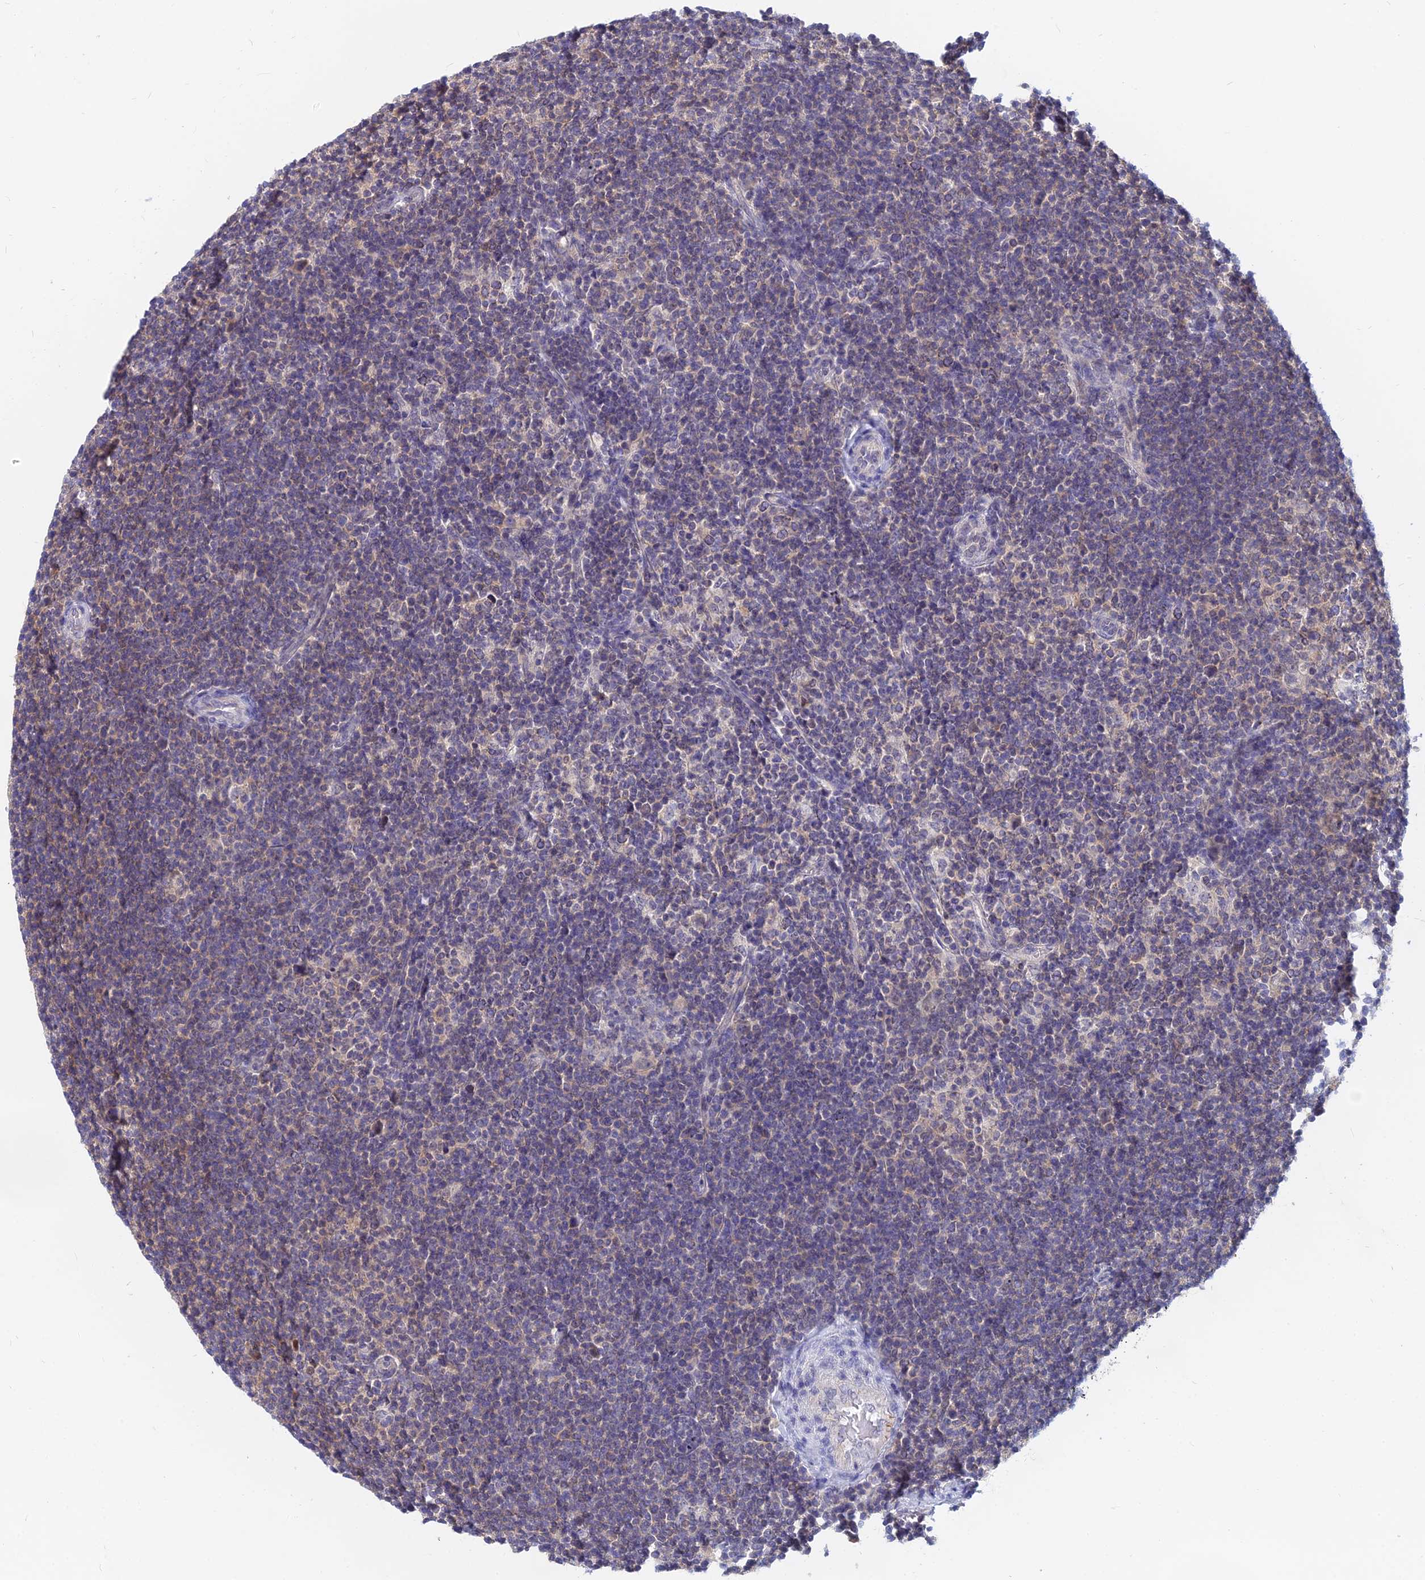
{"staining": {"intensity": "negative", "quantity": "none", "location": "none"}, "tissue": "lymphoma", "cell_type": "Tumor cells", "image_type": "cancer", "snomed": [{"axis": "morphology", "description": "Hodgkin's disease, NOS"}, {"axis": "topography", "description": "Lymph node"}], "caption": "Protein analysis of lymphoma exhibits no significant expression in tumor cells.", "gene": "B3GALT4", "patient": {"sex": "female", "age": 57}}